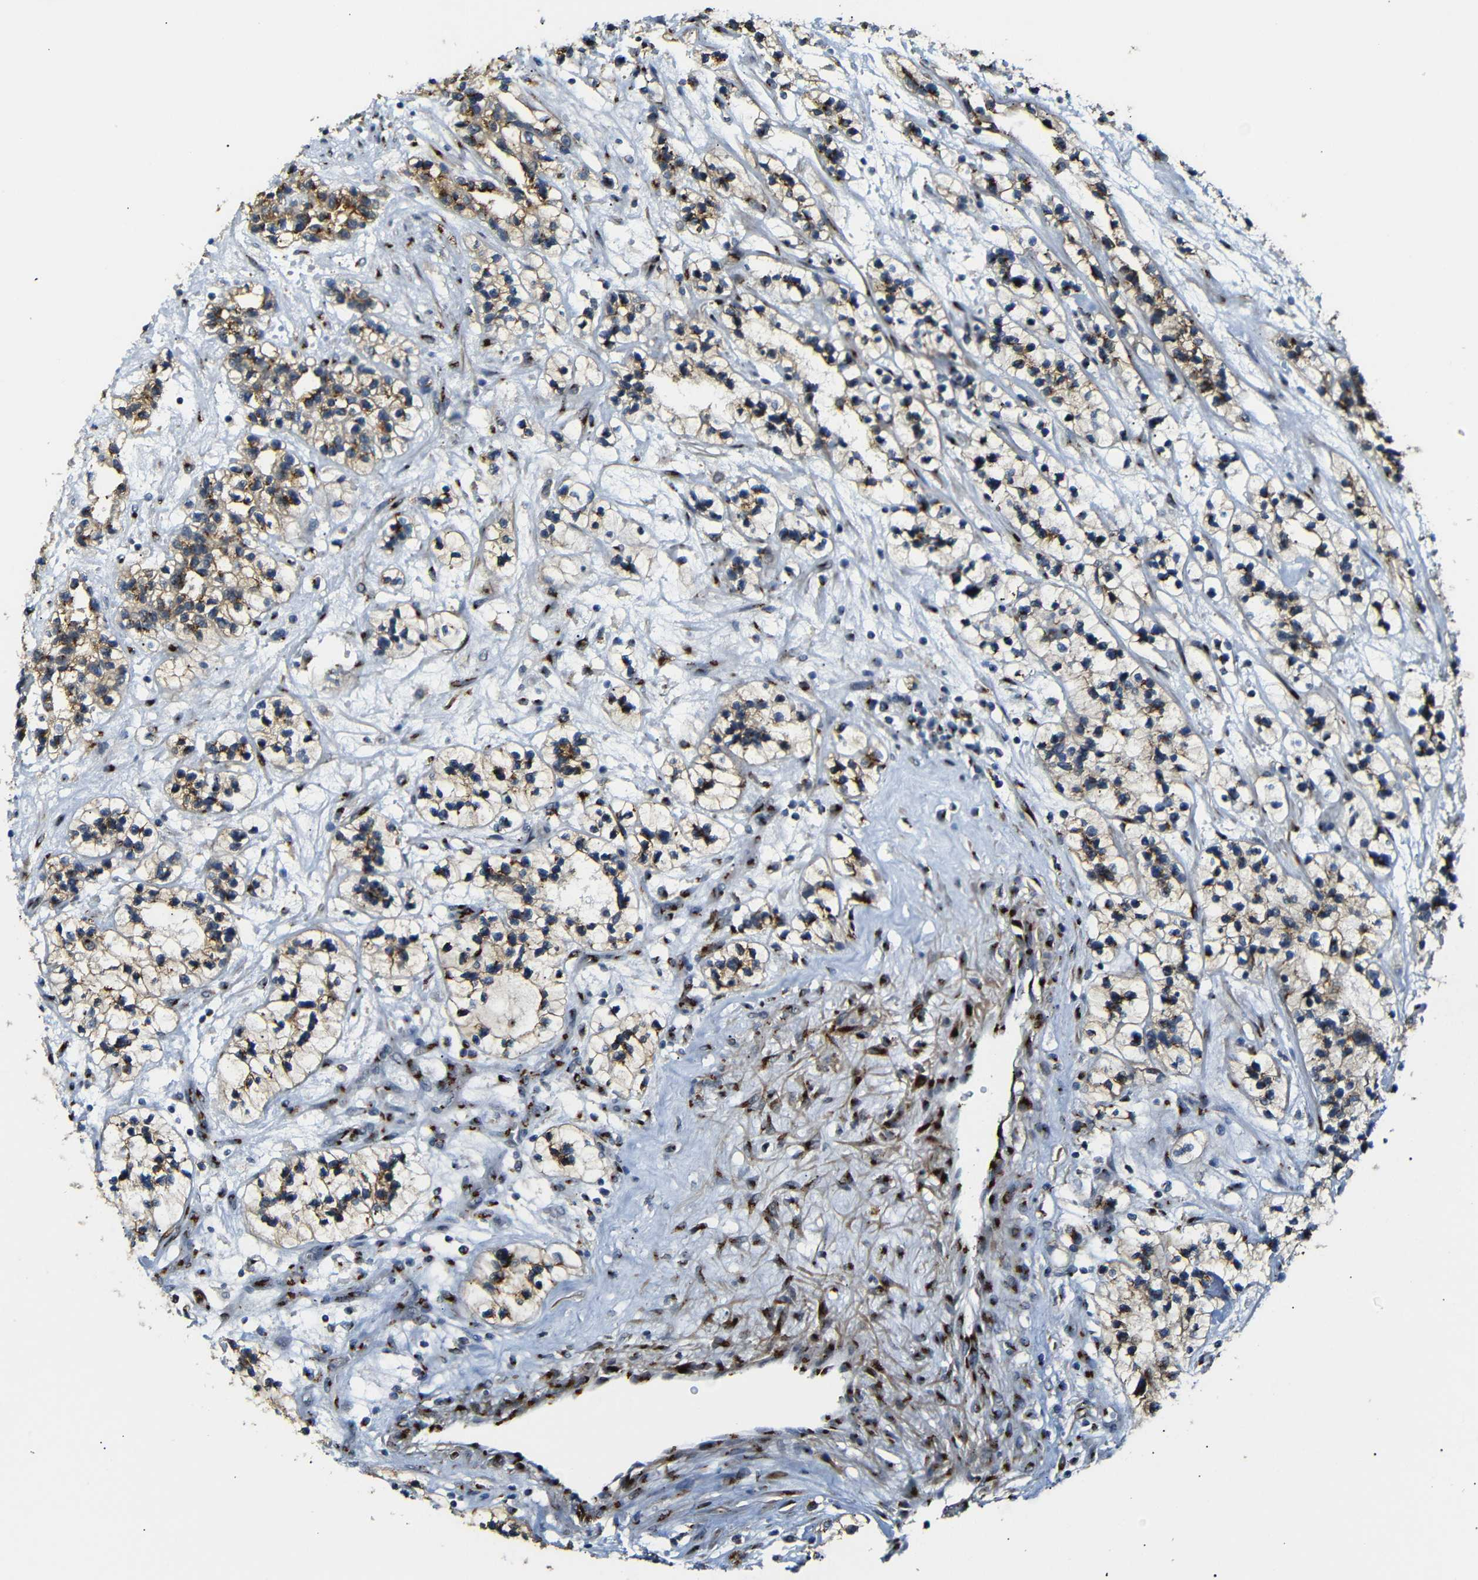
{"staining": {"intensity": "moderate", "quantity": "25%-75%", "location": "cytoplasmic/membranous"}, "tissue": "renal cancer", "cell_type": "Tumor cells", "image_type": "cancer", "snomed": [{"axis": "morphology", "description": "Adenocarcinoma, NOS"}, {"axis": "topography", "description": "Kidney"}], "caption": "High-magnification brightfield microscopy of renal cancer (adenocarcinoma) stained with DAB (brown) and counterstained with hematoxylin (blue). tumor cells exhibit moderate cytoplasmic/membranous expression is appreciated in about25%-75% of cells.", "gene": "TGOLN2", "patient": {"sex": "female", "age": 57}}